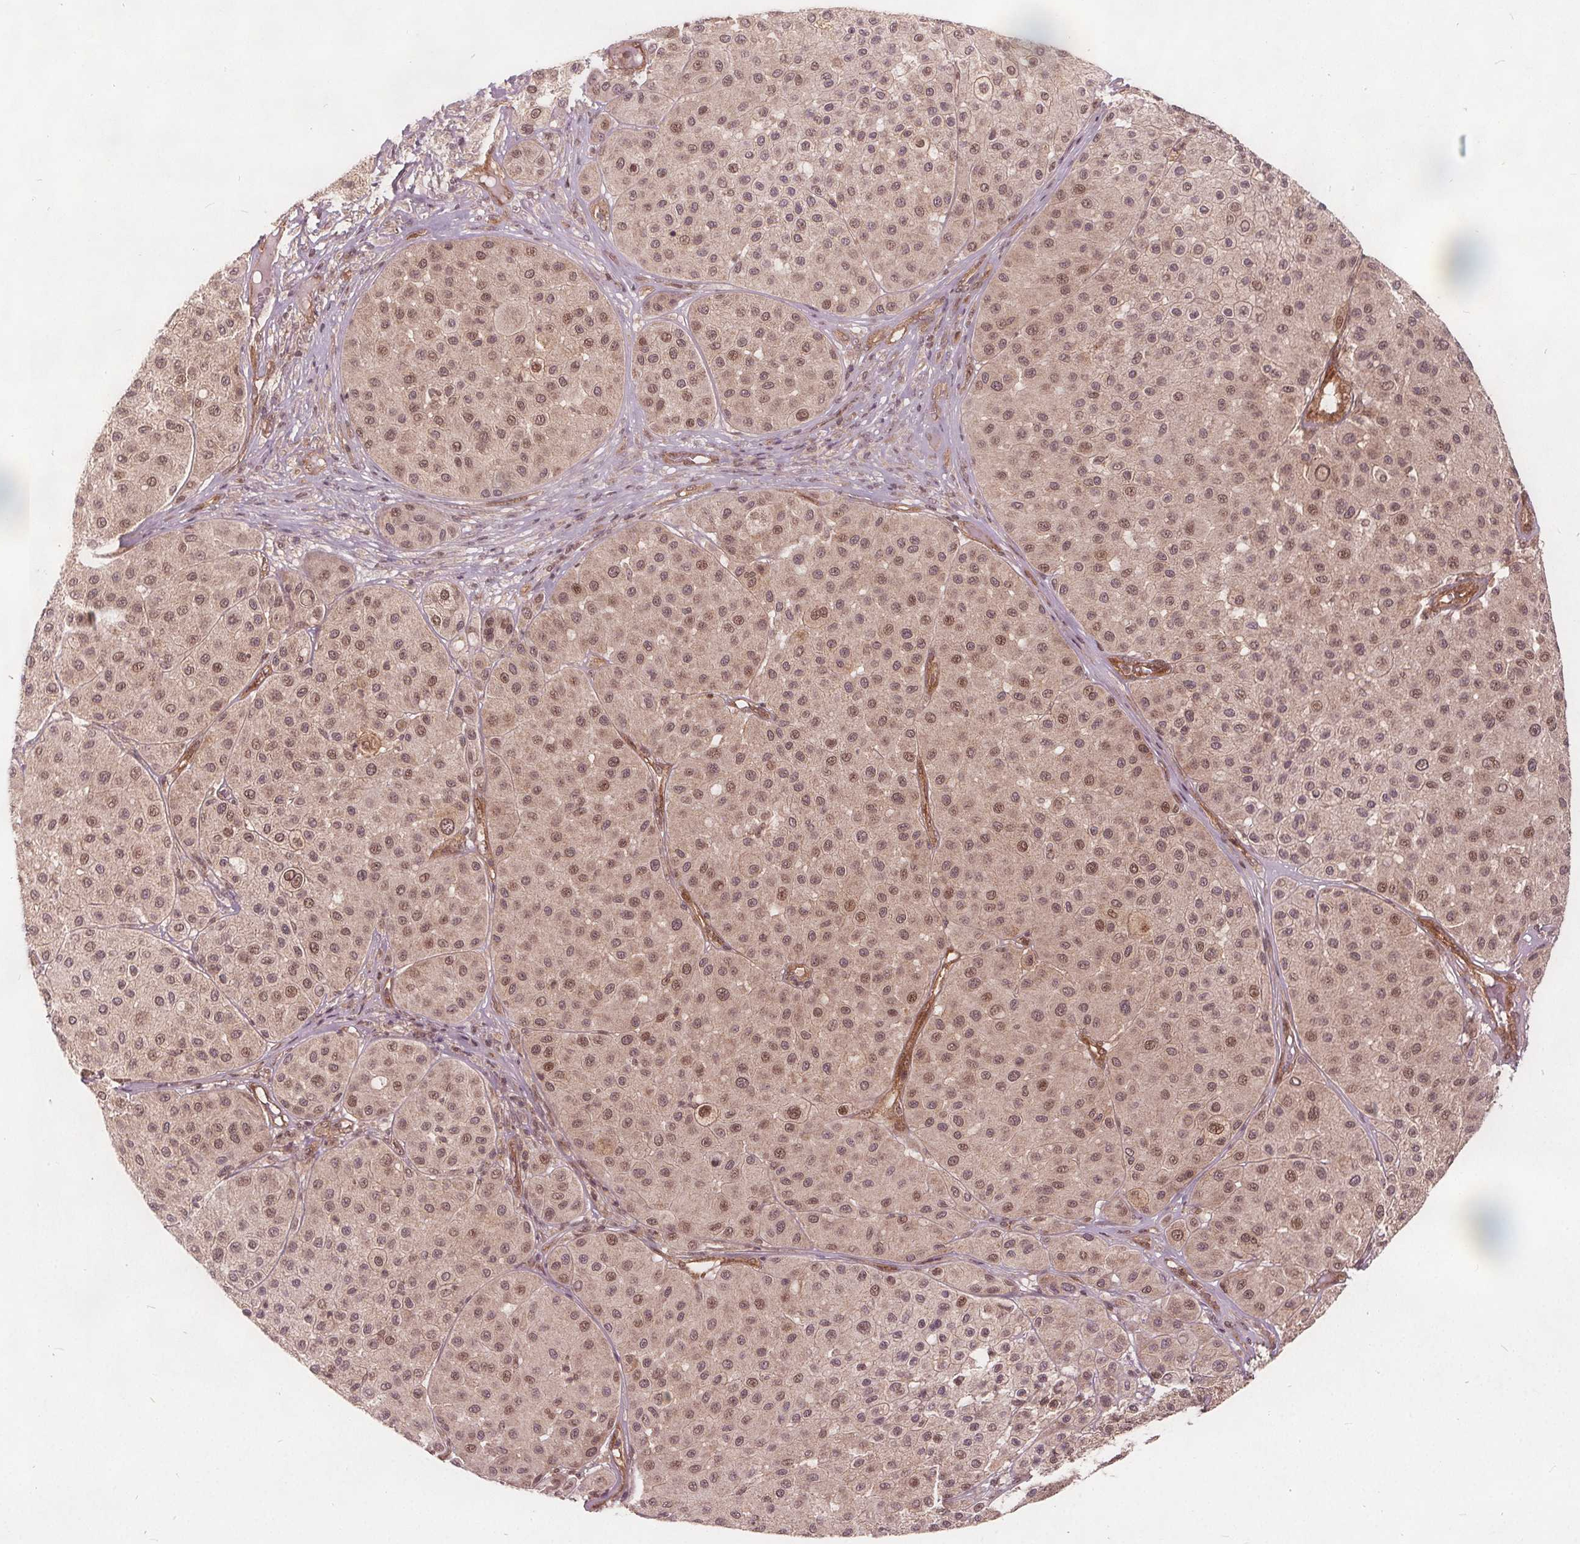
{"staining": {"intensity": "weak", "quantity": ">75%", "location": "nuclear"}, "tissue": "melanoma", "cell_type": "Tumor cells", "image_type": "cancer", "snomed": [{"axis": "morphology", "description": "Malignant melanoma, Metastatic site"}, {"axis": "topography", "description": "Smooth muscle"}], "caption": "Protein expression analysis of human malignant melanoma (metastatic site) reveals weak nuclear staining in about >75% of tumor cells.", "gene": "PPP1CB", "patient": {"sex": "male", "age": 41}}